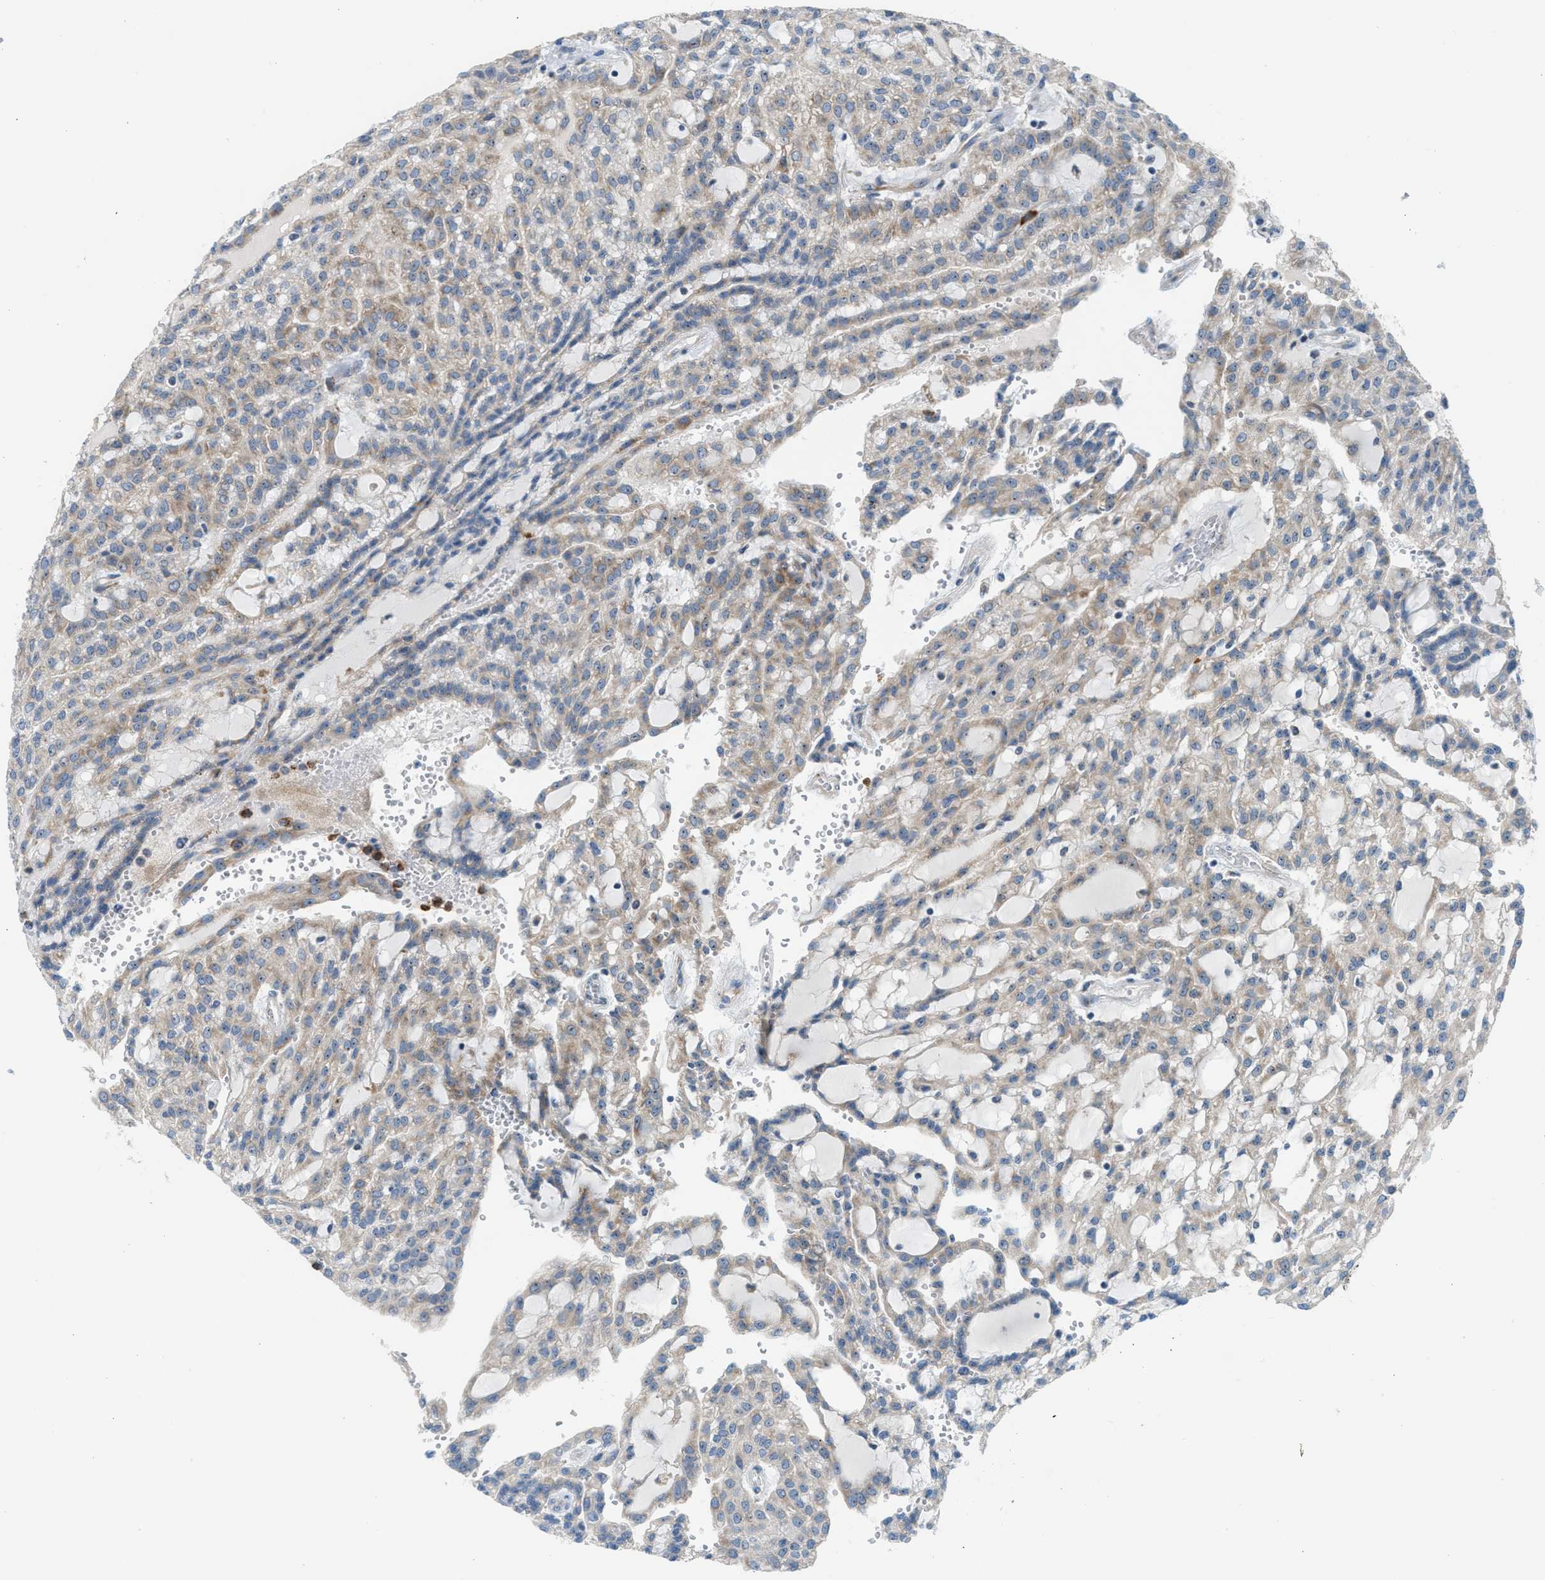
{"staining": {"intensity": "weak", "quantity": ">75%", "location": "cytoplasmic/membranous"}, "tissue": "renal cancer", "cell_type": "Tumor cells", "image_type": "cancer", "snomed": [{"axis": "morphology", "description": "Adenocarcinoma, NOS"}, {"axis": "topography", "description": "Kidney"}], "caption": "A micrograph of human renal cancer (adenocarcinoma) stained for a protein reveals weak cytoplasmic/membranous brown staining in tumor cells. Ihc stains the protein in brown and the nuclei are stained blue.", "gene": "TPH1", "patient": {"sex": "male", "age": 63}}